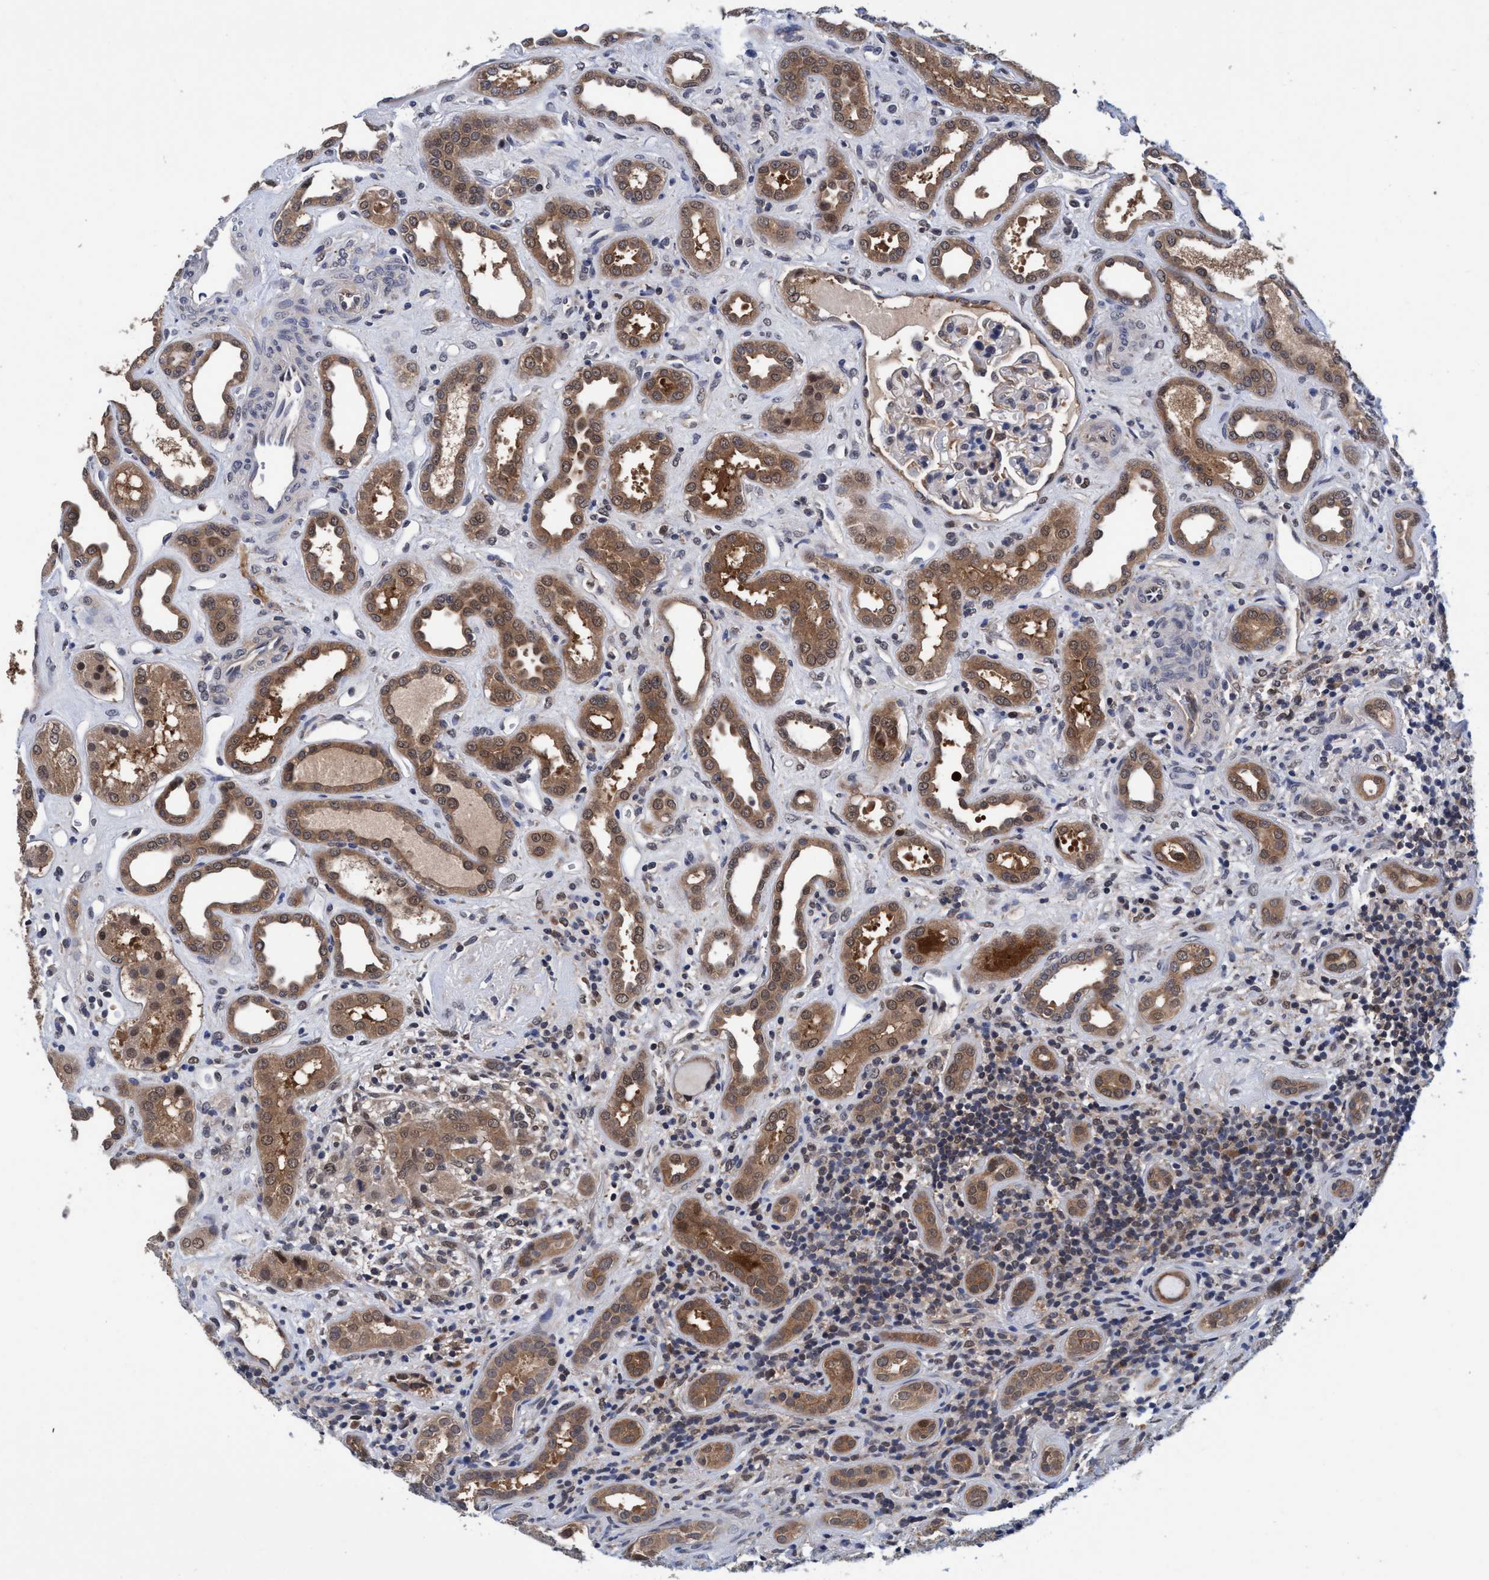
{"staining": {"intensity": "weak", "quantity": "25%-75%", "location": "cytoplasmic/membranous"}, "tissue": "kidney", "cell_type": "Cells in glomeruli", "image_type": "normal", "snomed": [{"axis": "morphology", "description": "Normal tissue, NOS"}, {"axis": "topography", "description": "Kidney"}], "caption": "Weak cytoplasmic/membranous staining for a protein is present in about 25%-75% of cells in glomeruli of unremarkable kidney using IHC.", "gene": "PSMD12", "patient": {"sex": "male", "age": 59}}